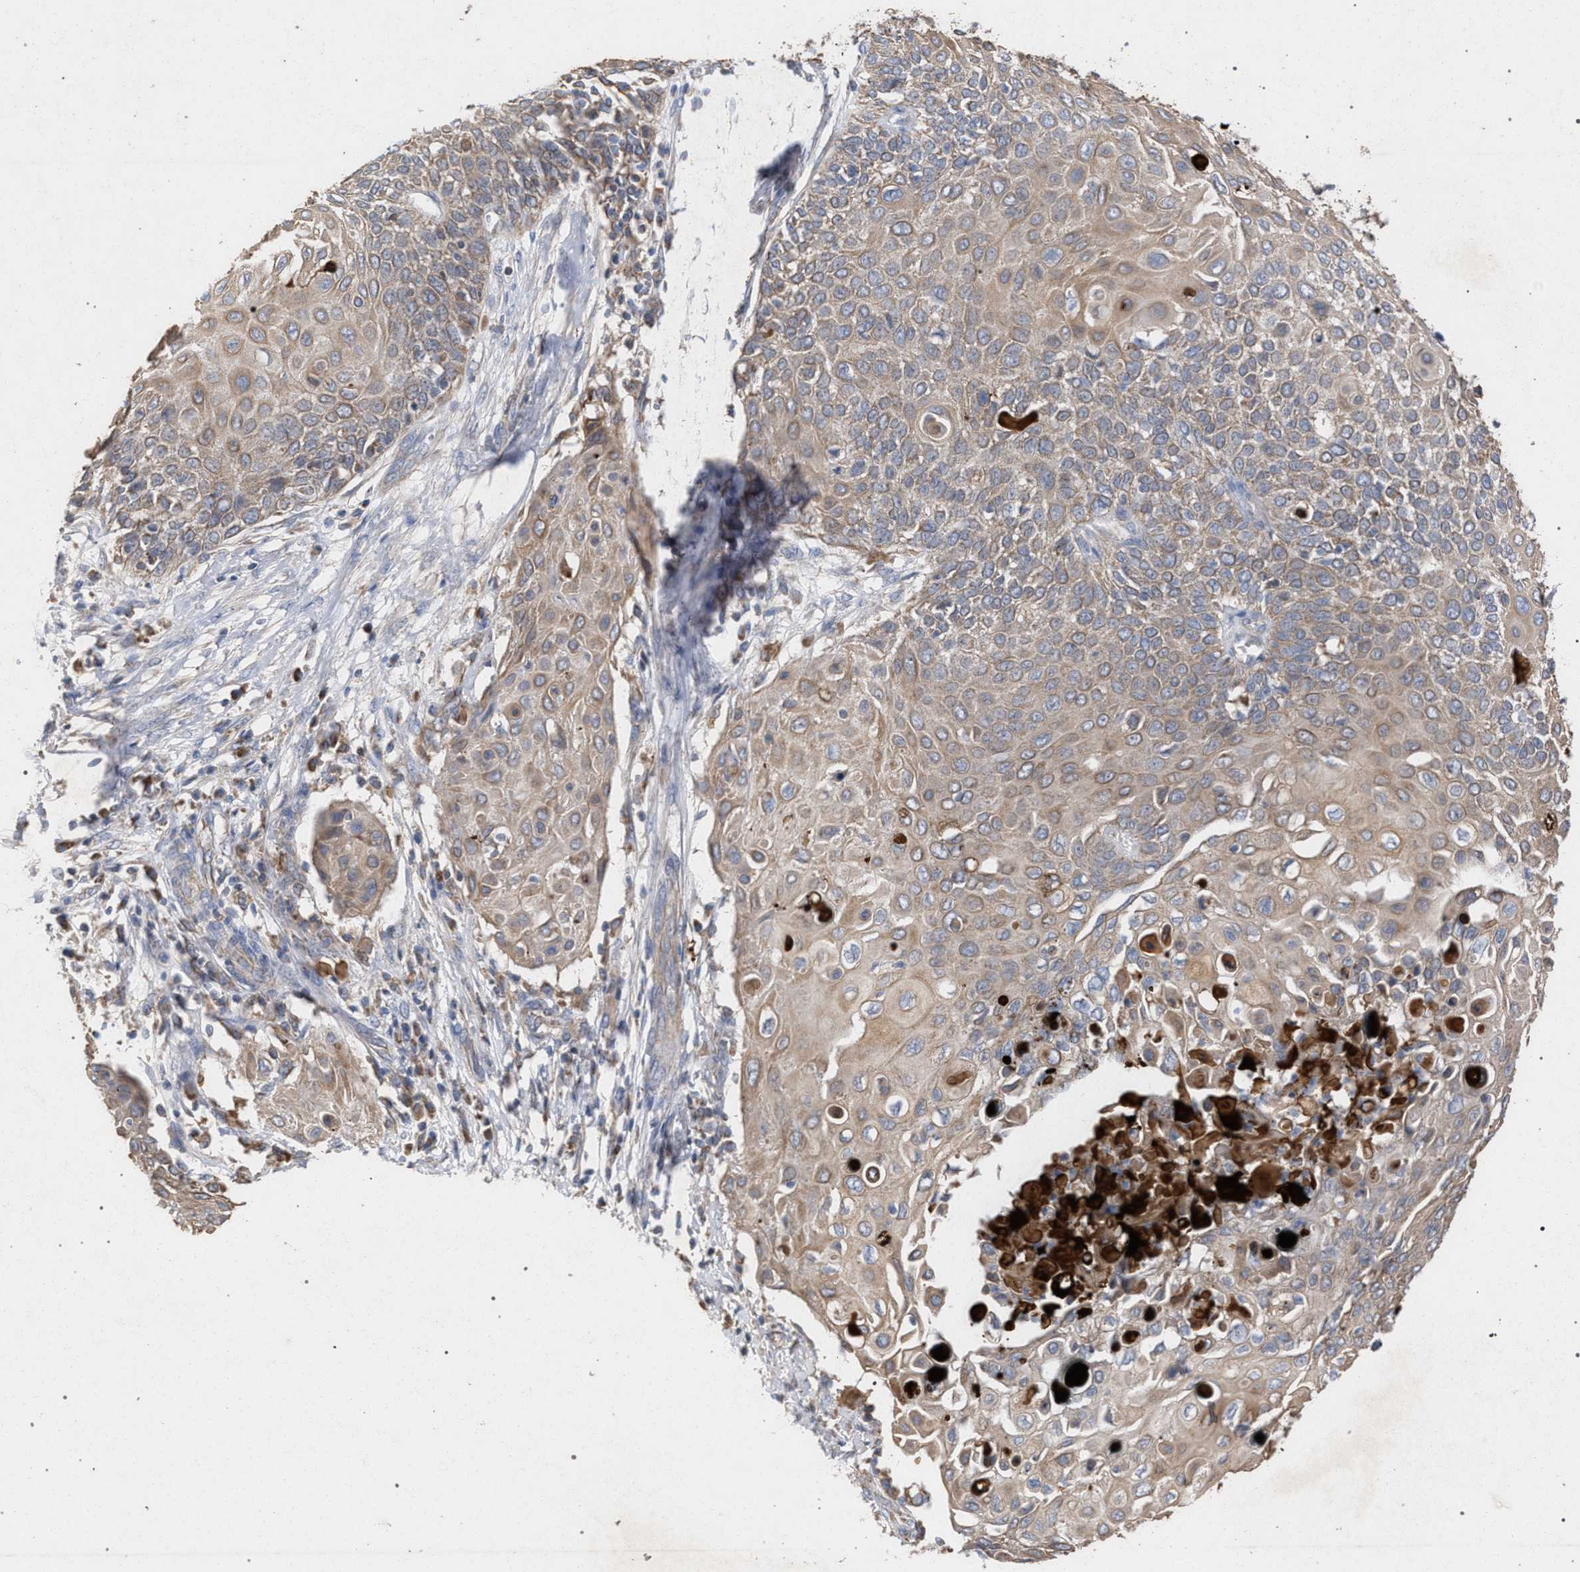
{"staining": {"intensity": "weak", "quantity": ">75%", "location": "cytoplasmic/membranous"}, "tissue": "cervical cancer", "cell_type": "Tumor cells", "image_type": "cancer", "snomed": [{"axis": "morphology", "description": "Squamous cell carcinoma, NOS"}, {"axis": "topography", "description": "Cervix"}], "caption": "Brown immunohistochemical staining in cervical squamous cell carcinoma displays weak cytoplasmic/membranous staining in about >75% of tumor cells.", "gene": "BCL2L12", "patient": {"sex": "female", "age": 39}}